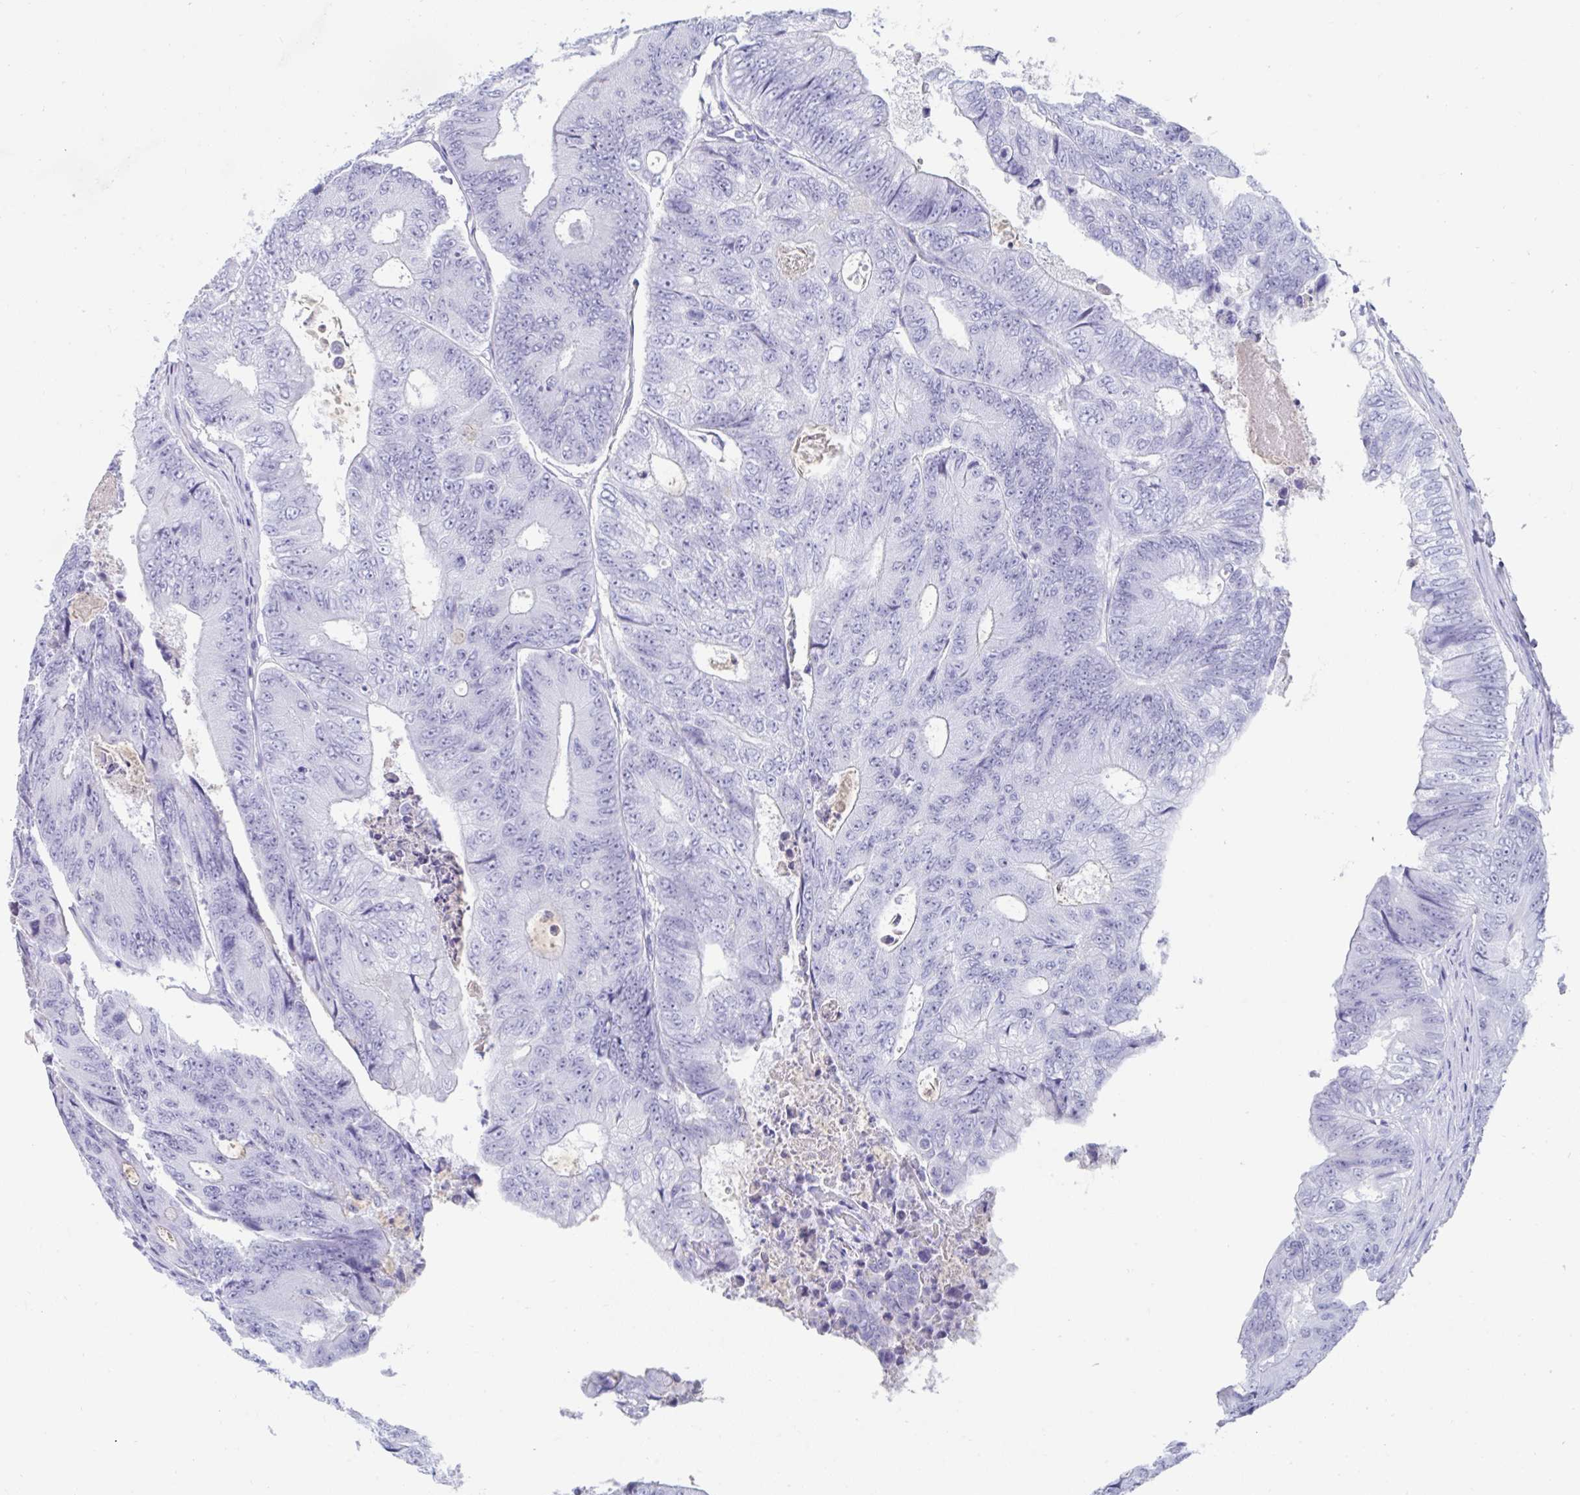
{"staining": {"intensity": "negative", "quantity": "none", "location": "none"}, "tissue": "colorectal cancer", "cell_type": "Tumor cells", "image_type": "cancer", "snomed": [{"axis": "morphology", "description": "Adenocarcinoma, NOS"}, {"axis": "topography", "description": "Colon"}], "caption": "Immunohistochemistry (IHC) image of neoplastic tissue: human colorectal cancer stained with DAB (3,3'-diaminobenzidine) displays no significant protein staining in tumor cells.", "gene": "GKN2", "patient": {"sex": "female", "age": 48}}